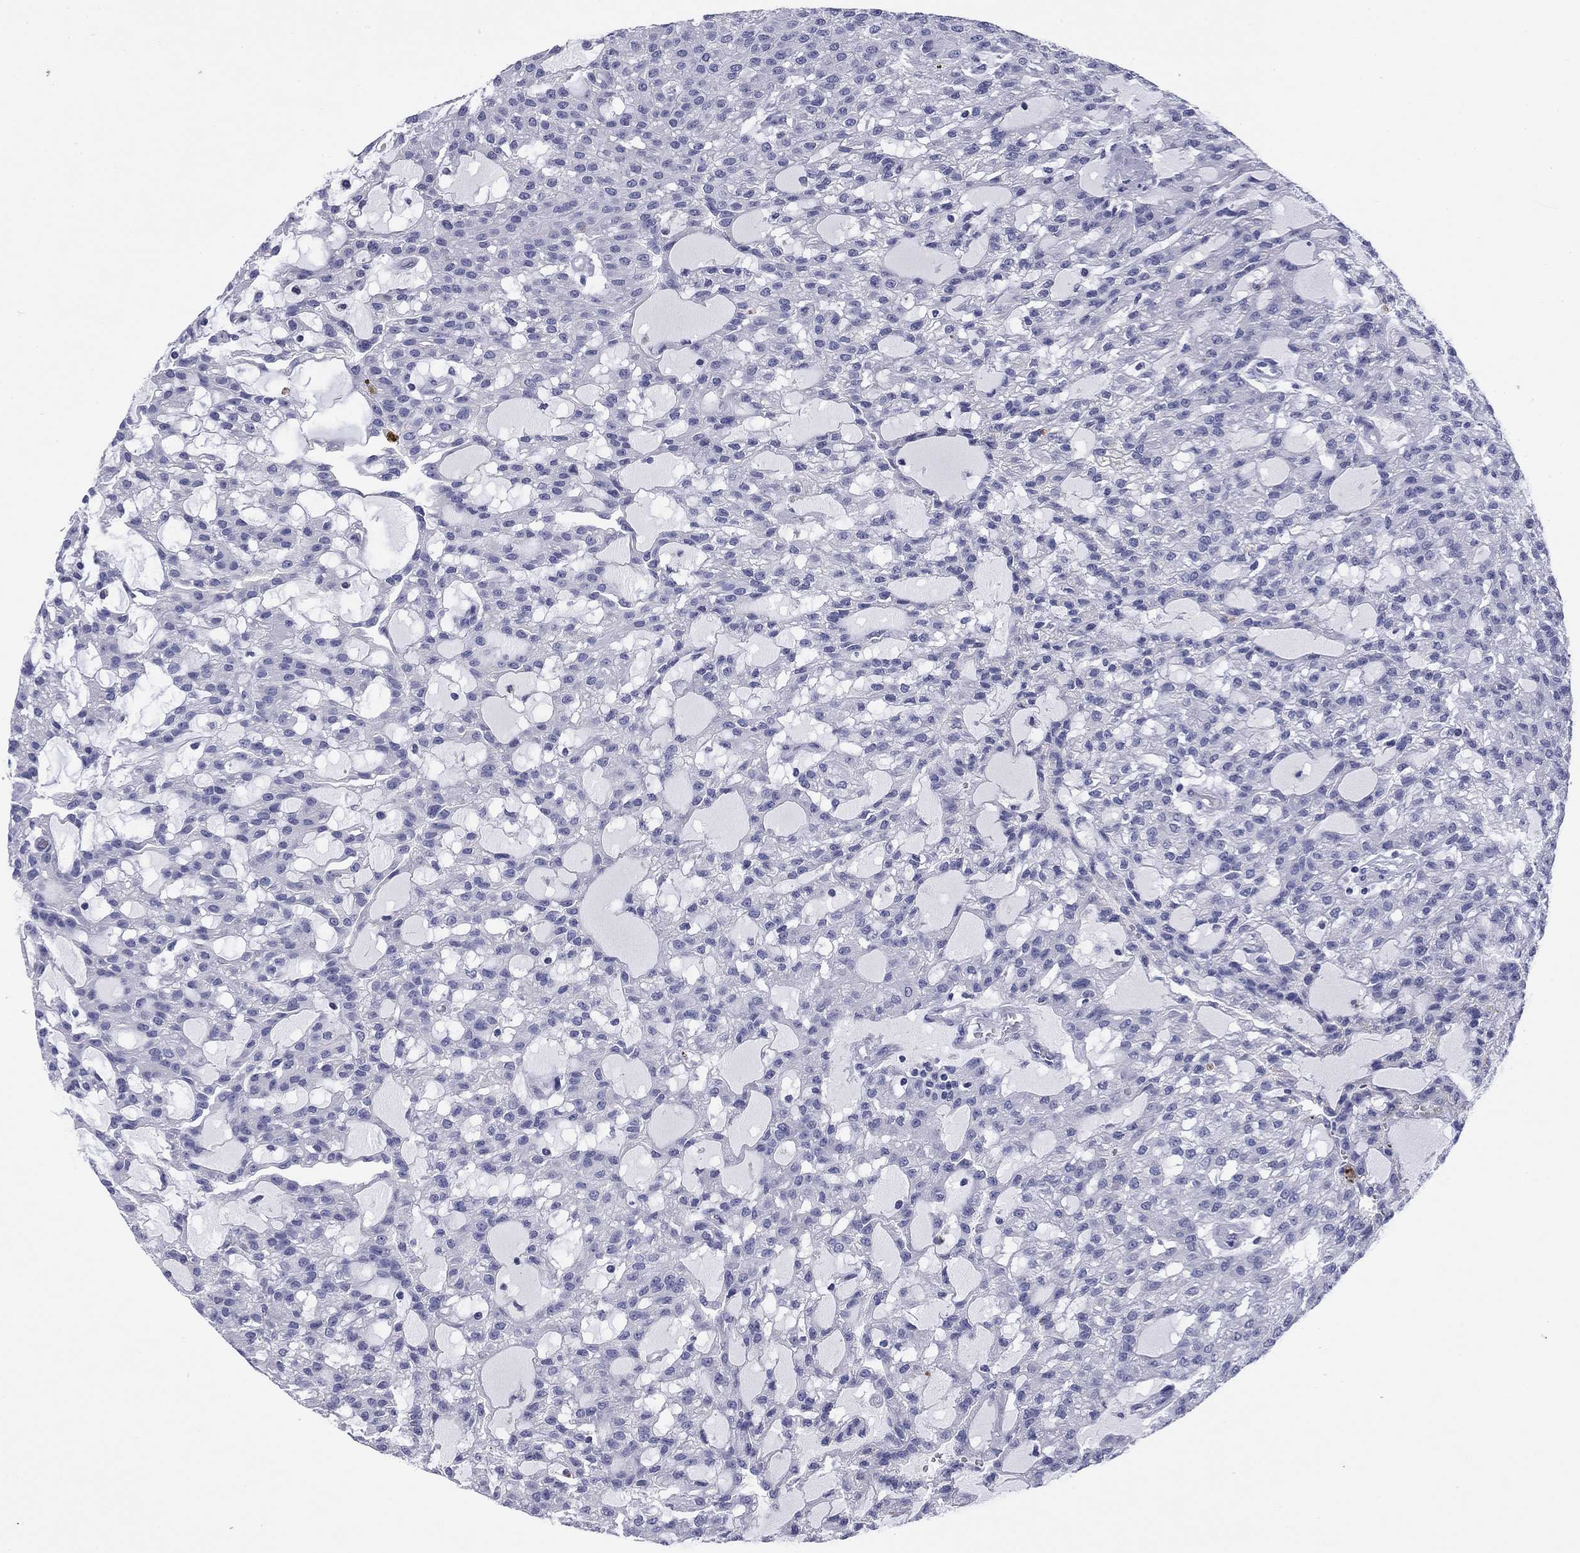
{"staining": {"intensity": "negative", "quantity": "none", "location": "none"}, "tissue": "renal cancer", "cell_type": "Tumor cells", "image_type": "cancer", "snomed": [{"axis": "morphology", "description": "Adenocarcinoma, NOS"}, {"axis": "topography", "description": "Kidney"}], "caption": "IHC photomicrograph of neoplastic tissue: renal adenocarcinoma stained with DAB (3,3'-diaminobenzidine) demonstrates no significant protein staining in tumor cells. (DAB (3,3'-diaminobenzidine) immunohistochemistry (IHC) visualized using brightfield microscopy, high magnification).", "gene": "ABCC2", "patient": {"sex": "male", "age": 63}}